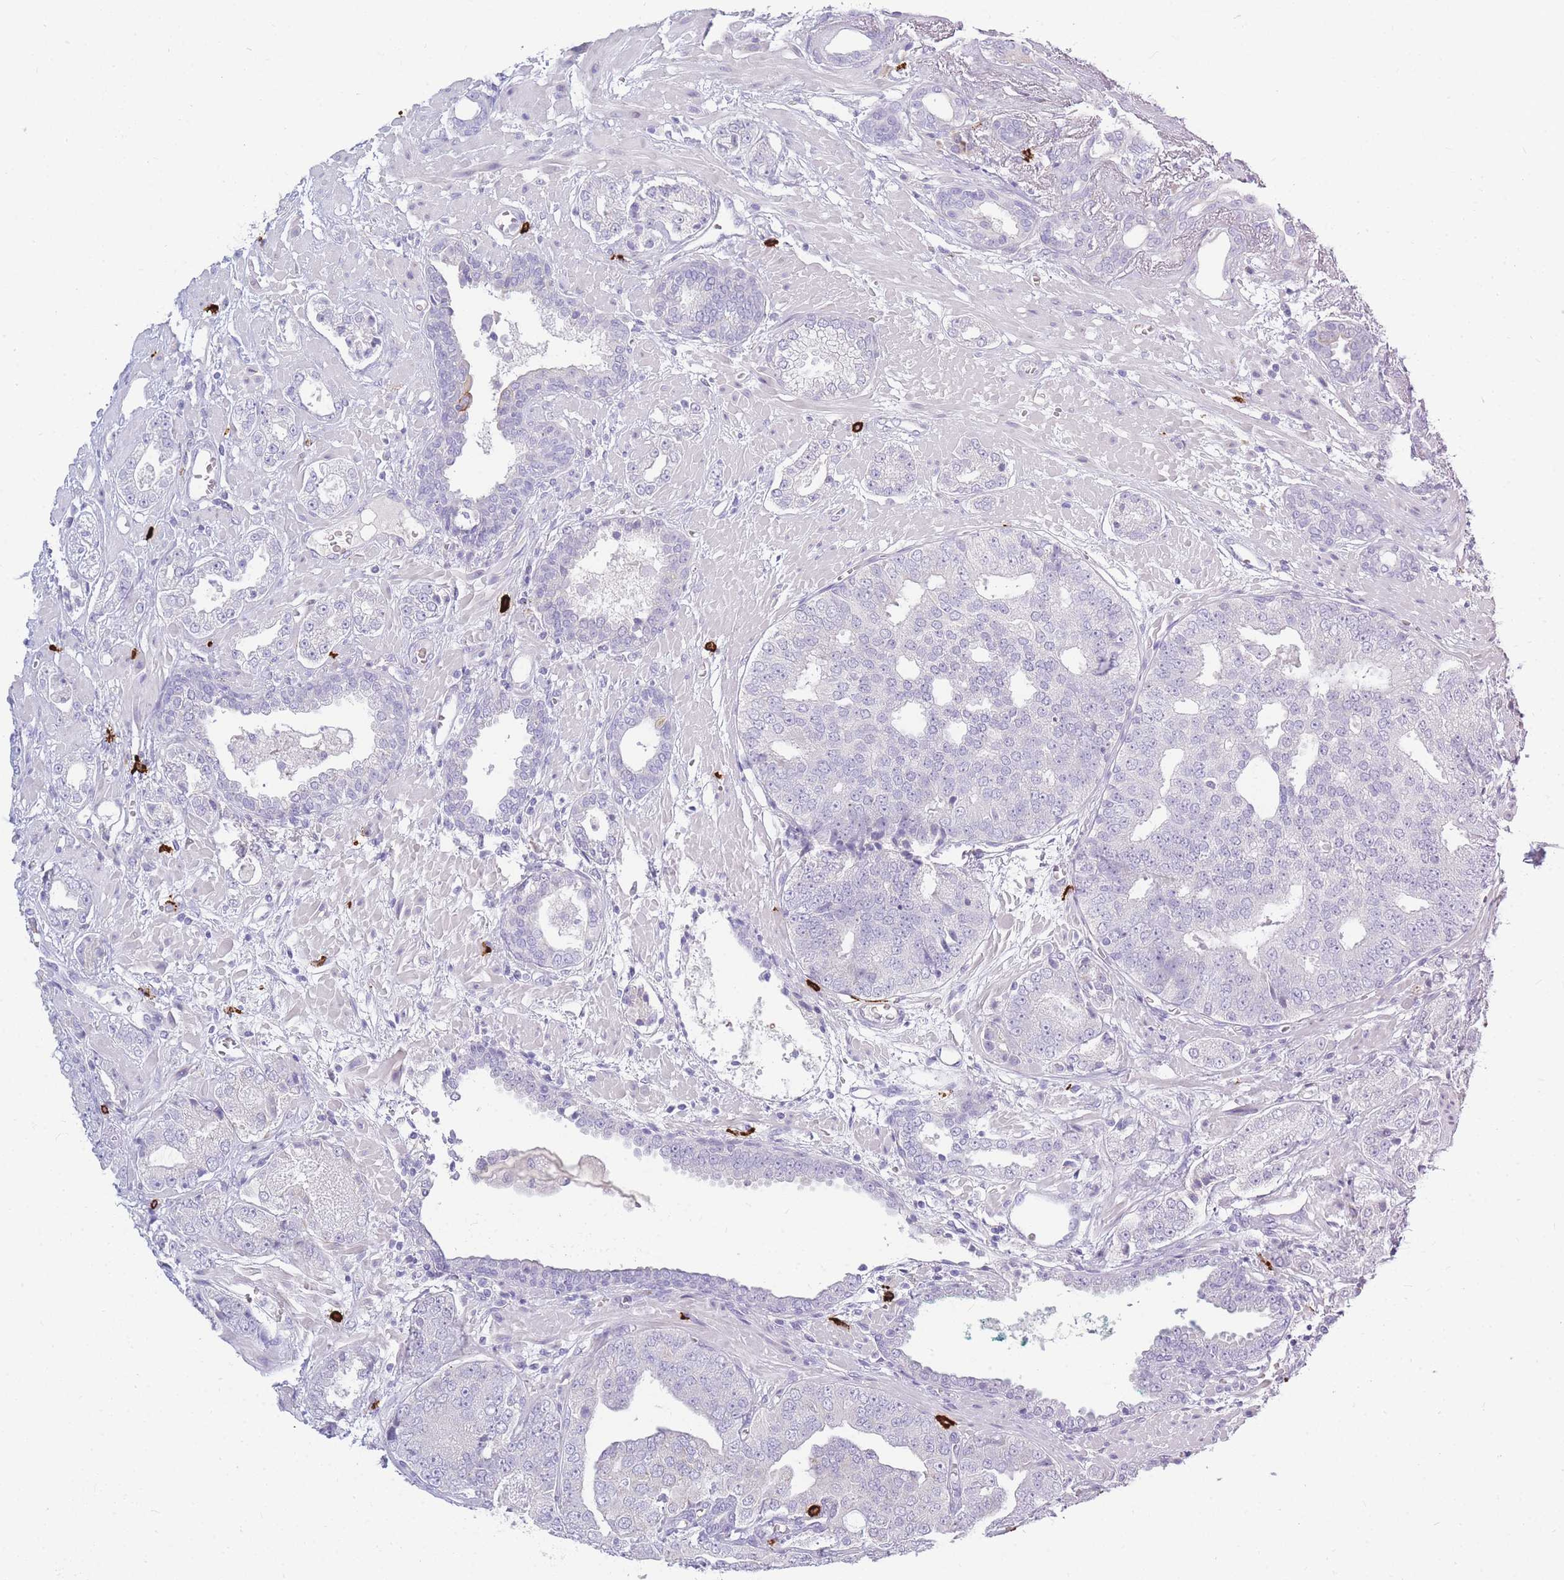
{"staining": {"intensity": "negative", "quantity": "none", "location": "none"}, "tissue": "prostate cancer", "cell_type": "Tumor cells", "image_type": "cancer", "snomed": [{"axis": "morphology", "description": "Adenocarcinoma, High grade"}, {"axis": "topography", "description": "Prostate"}], "caption": "Immunohistochemistry (IHC) photomicrograph of human prostate cancer stained for a protein (brown), which shows no staining in tumor cells. (DAB IHC with hematoxylin counter stain).", "gene": "TPSD1", "patient": {"sex": "male", "age": 71}}